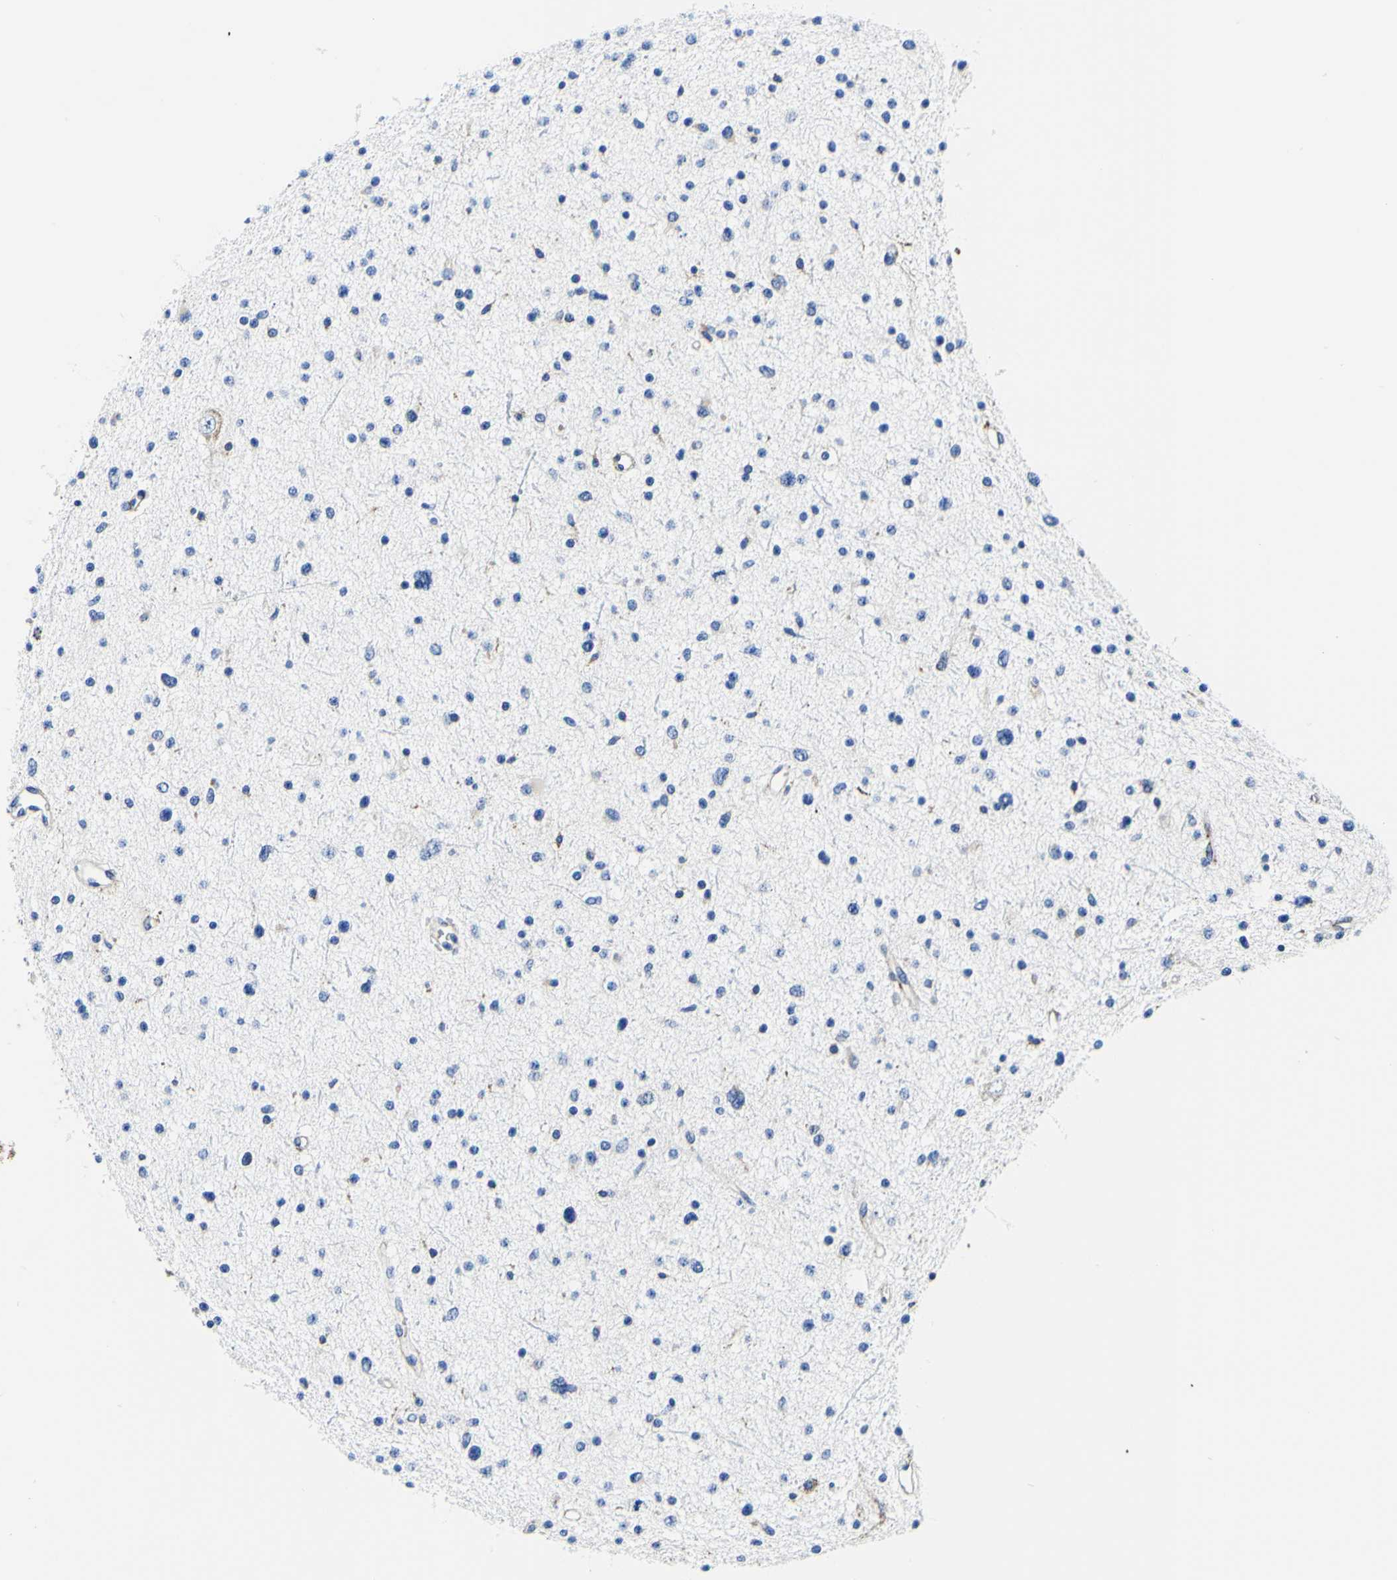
{"staining": {"intensity": "negative", "quantity": "none", "location": "none"}, "tissue": "glioma", "cell_type": "Tumor cells", "image_type": "cancer", "snomed": [{"axis": "morphology", "description": "Glioma, malignant, Low grade"}, {"axis": "topography", "description": "Brain"}], "caption": "The photomicrograph reveals no significant positivity in tumor cells of glioma.", "gene": "P4HB", "patient": {"sex": "female", "age": 37}}